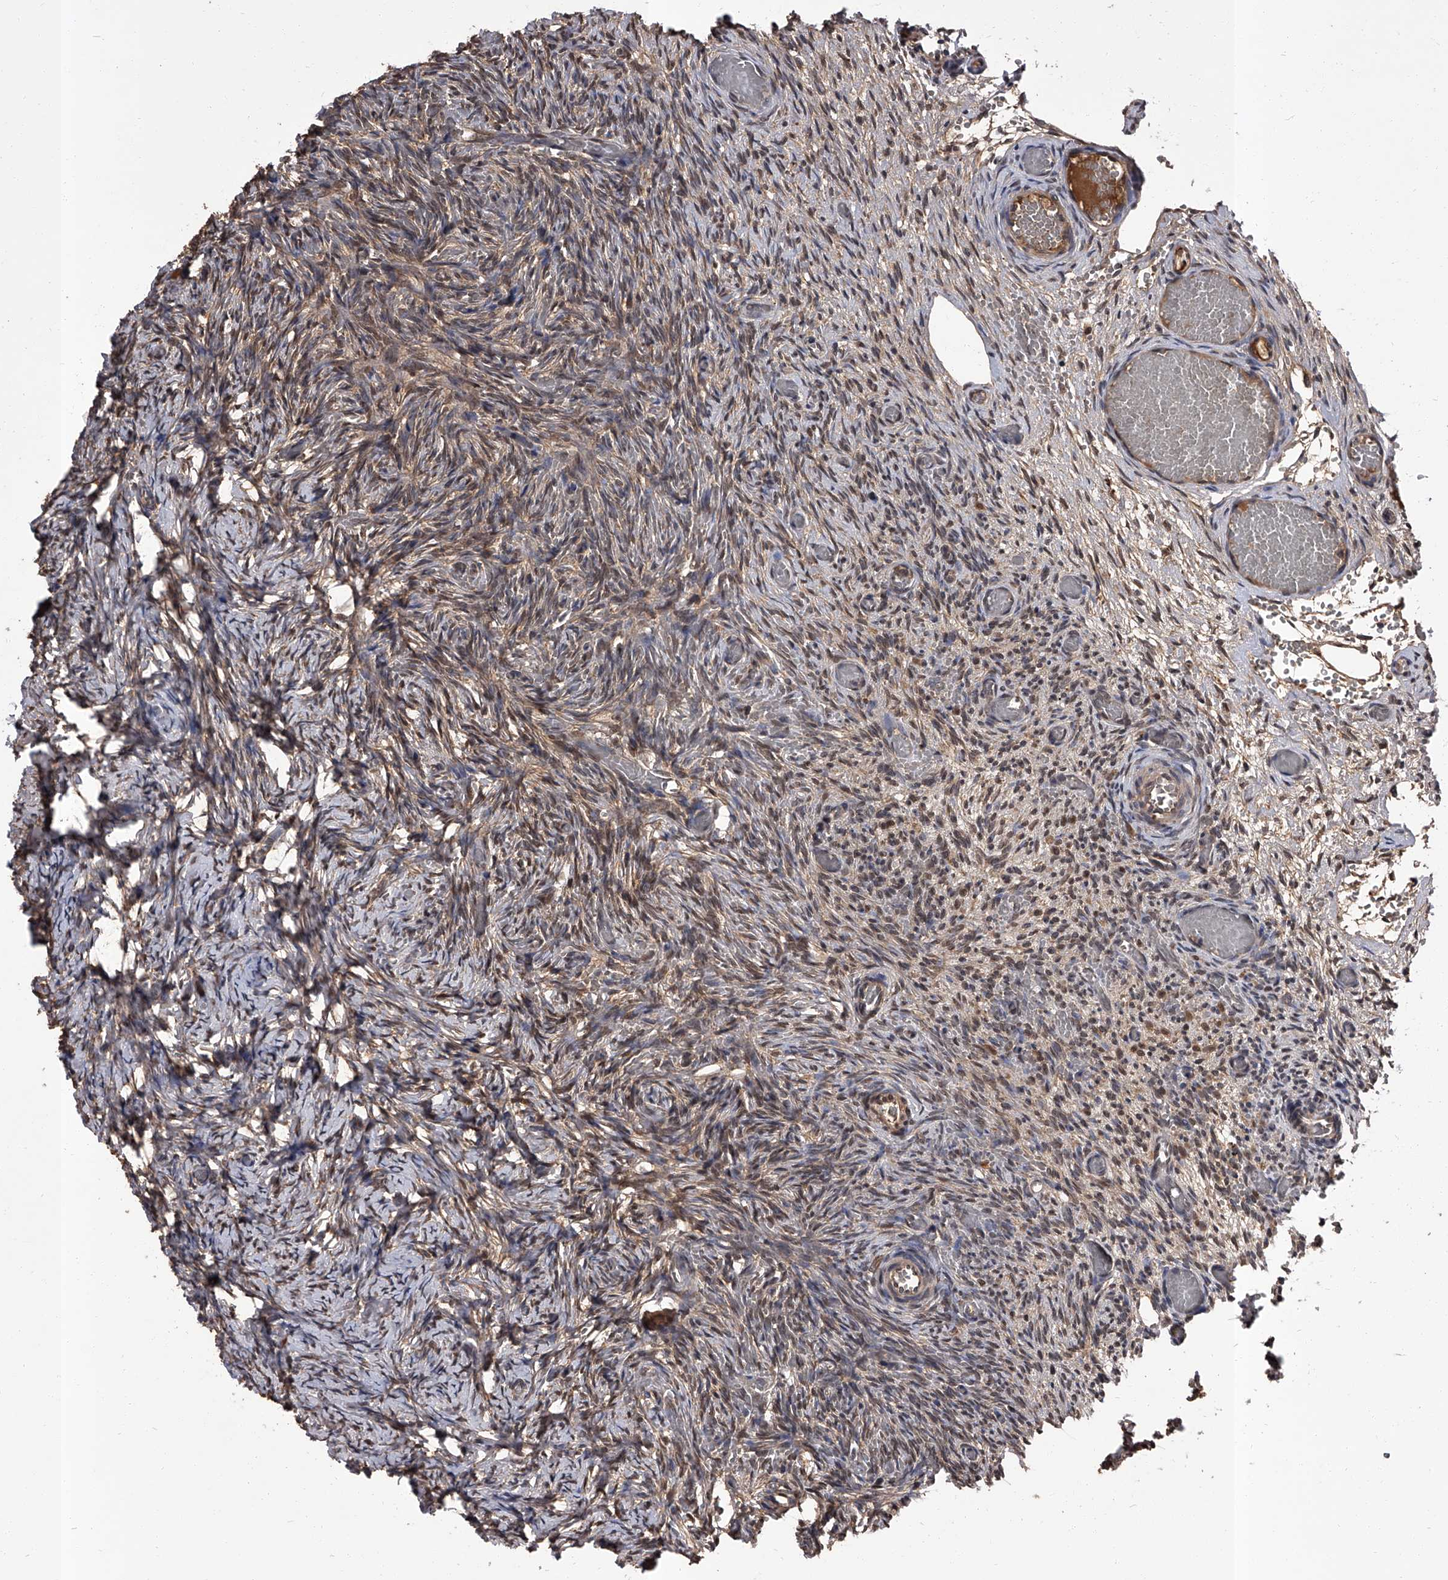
{"staining": {"intensity": "moderate", "quantity": ">75%", "location": "cytoplasmic/membranous"}, "tissue": "ovary", "cell_type": "Follicle cells", "image_type": "normal", "snomed": [{"axis": "morphology", "description": "Adenocarcinoma, NOS"}, {"axis": "topography", "description": "Endometrium"}], "caption": "Ovary stained with IHC exhibits moderate cytoplasmic/membranous expression in approximately >75% of follicle cells.", "gene": "SLC18B1", "patient": {"sex": "female", "age": 32}}